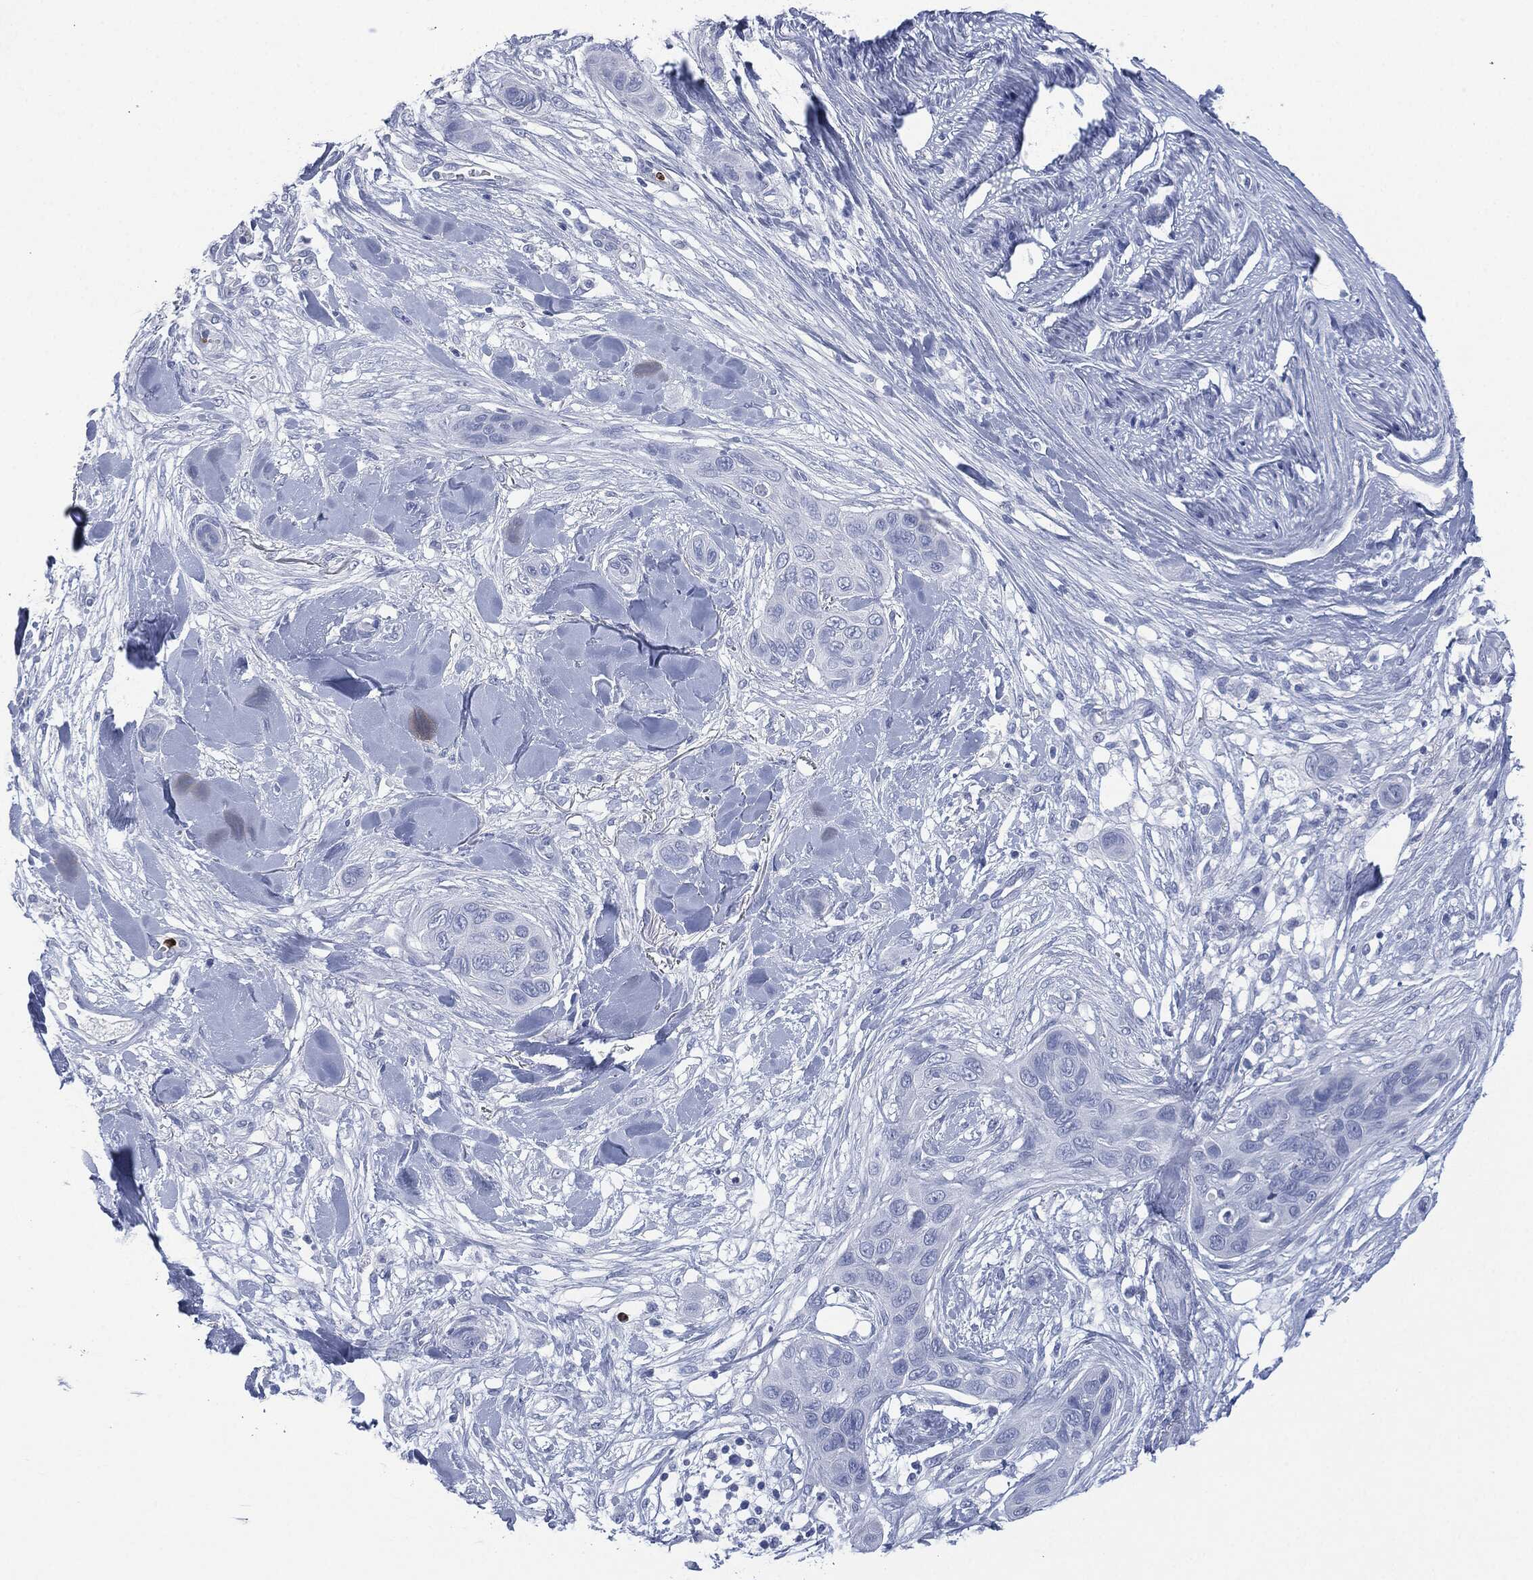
{"staining": {"intensity": "negative", "quantity": "none", "location": "none"}, "tissue": "skin cancer", "cell_type": "Tumor cells", "image_type": "cancer", "snomed": [{"axis": "morphology", "description": "Squamous cell carcinoma, NOS"}, {"axis": "topography", "description": "Skin"}], "caption": "Immunohistochemistry of human skin squamous cell carcinoma exhibits no expression in tumor cells.", "gene": "CEACAM8", "patient": {"sex": "male", "age": 78}}